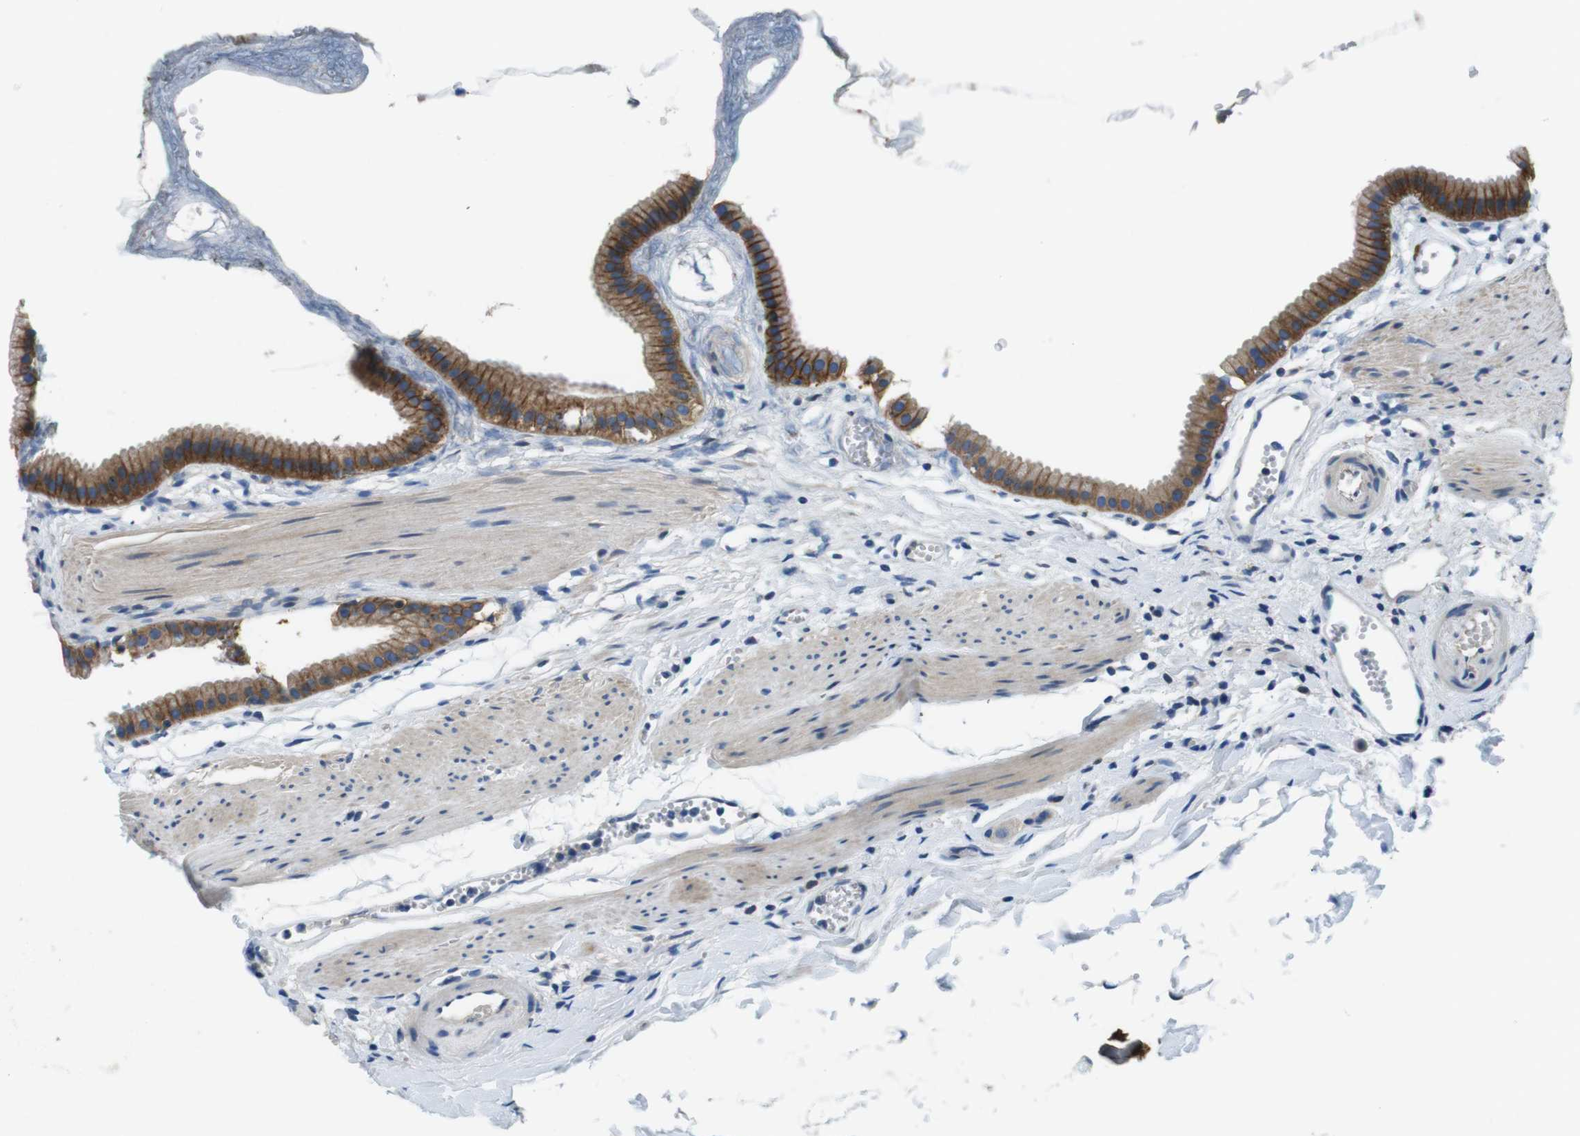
{"staining": {"intensity": "moderate", "quantity": ">75%", "location": "cytoplasmic/membranous"}, "tissue": "gallbladder", "cell_type": "Glandular cells", "image_type": "normal", "snomed": [{"axis": "morphology", "description": "Normal tissue, NOS"}, {"axis": "topography", "description": "Gallbladder"}], "caption": "Protein analysis of unremarkable gallbladder demonstrates moderate cytoplasmic/membranous expression in about >75% of glandular cells. (DAB IHC with brightfield microscopy, high magnification).", "gene": "DENND4C", "patient": {"sex": "female", "age": 64}}